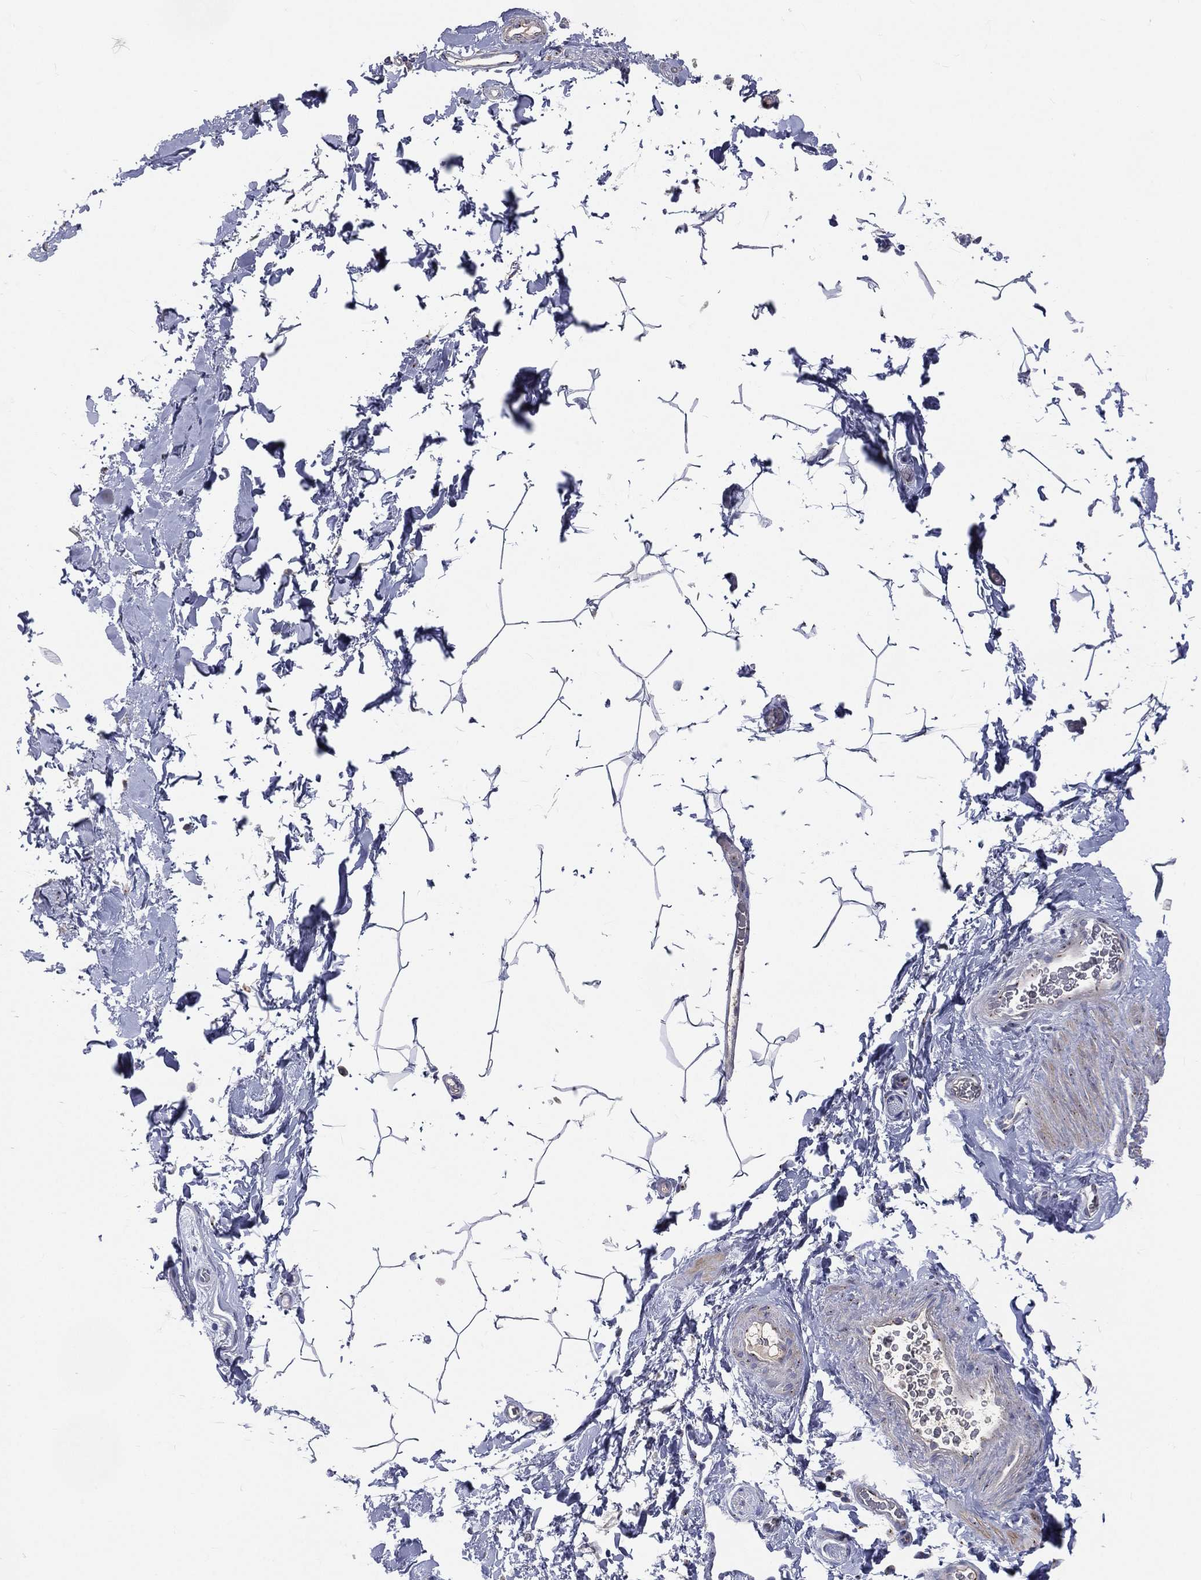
{"staining": {"intensity": "negative", "quantity": "none", "location": "none"}, "tissue": "adipose tissue", "cell_type": "Adipocytes", "image_type": "normal", "snomed": [{"axis": "morphology", "description": "Normal tissue, NOS"}, {"axis": "topography", "description": "Soft tissue"}, {"axis": "topography", "description": "Vascular tissue"}], "caption": "High power microscopy histopathology image of an IHC image of benign adipose tissue, revealing no significant positivity in adipocytes.", "gene": "CROCC", "patient": {"sex": "male", "age": 41}}